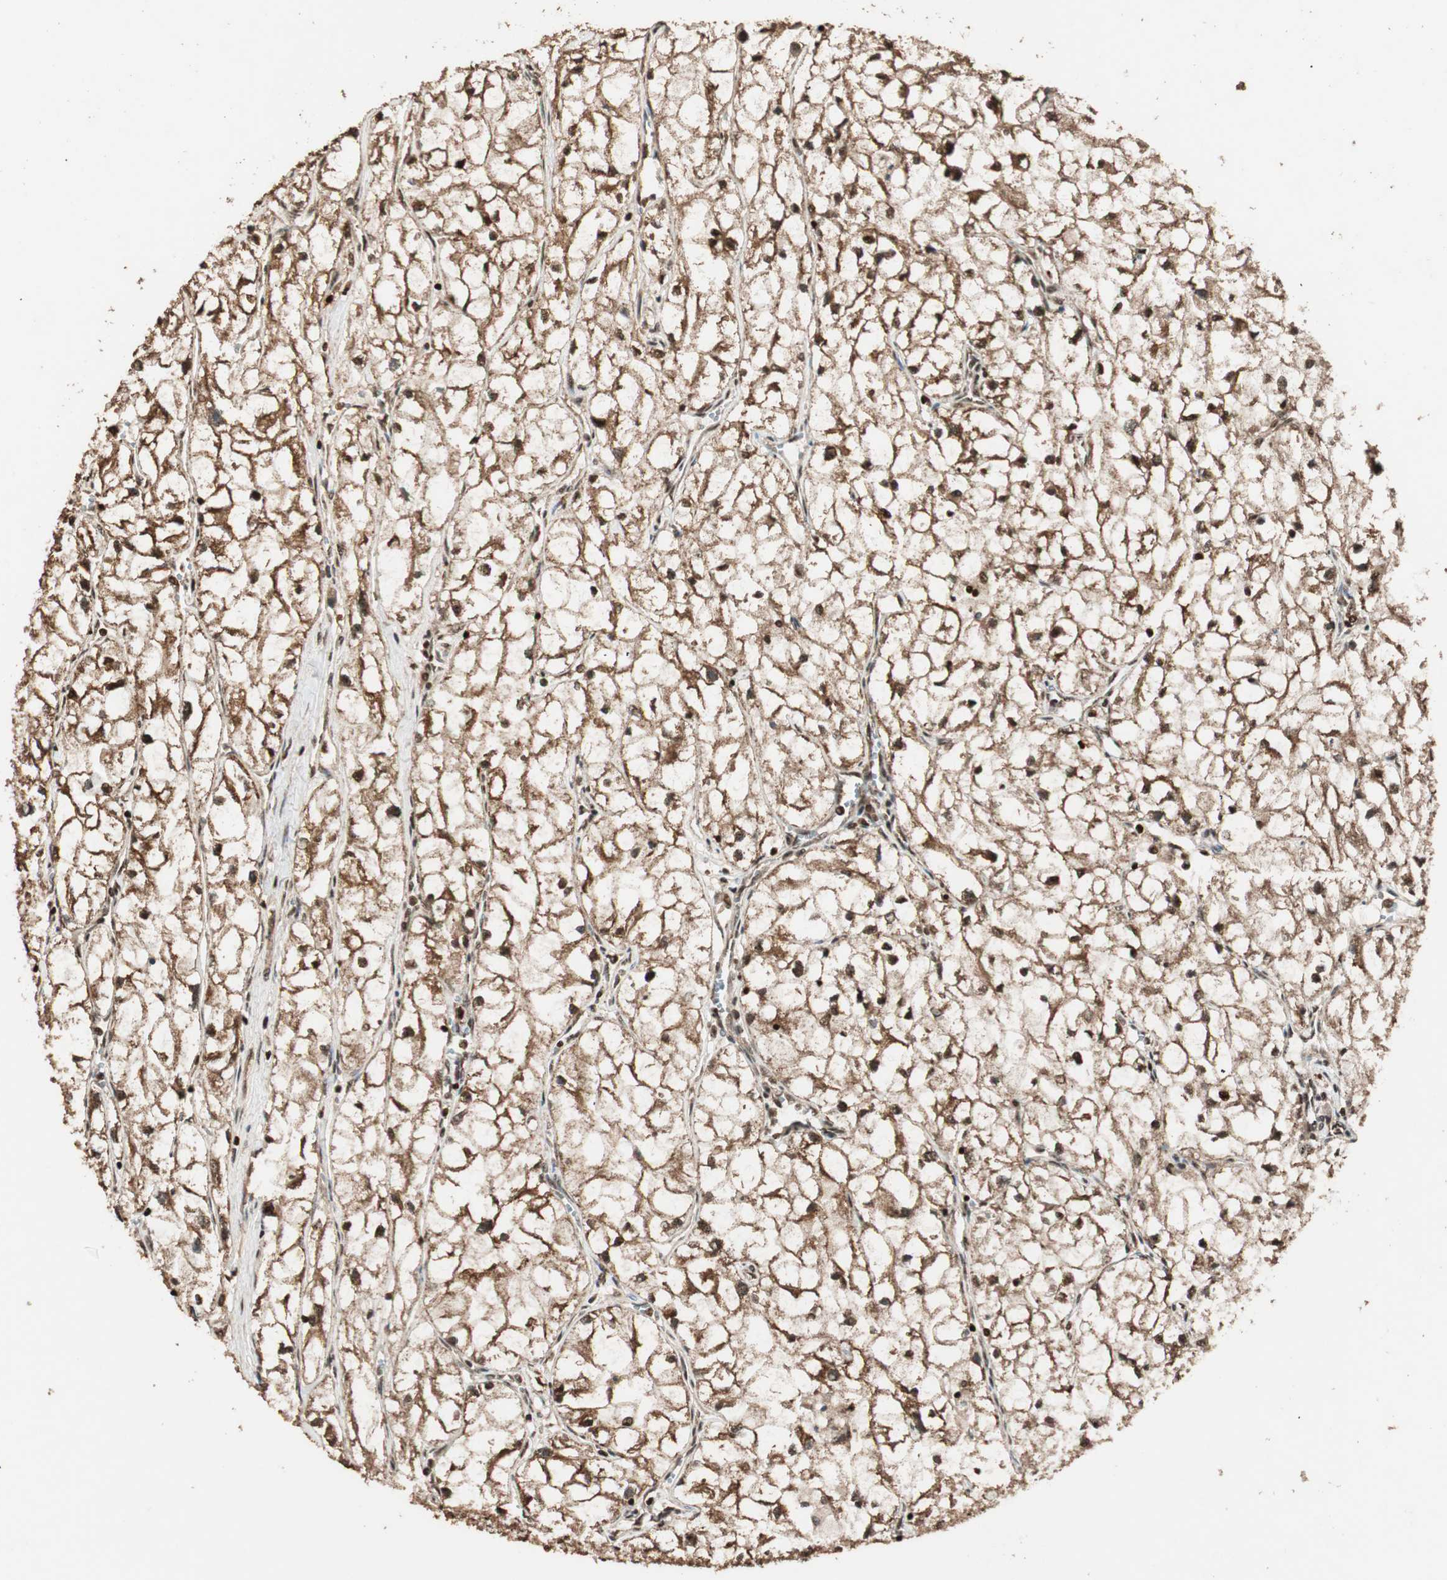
{"staining": {"intensity": "strong", "quantity": ">75%", "location": "cytoplasmic/membranous,nuclear"}, "tissue": "renal cancer", "cell_type": "Tumor cells", "image_type": "cancer", "snomed": [{"axis": "morphology", "description": "Adenocarcinoma, NOS"}, {"axis": "topography", "description": "Kidney"}], "caption": "The immunohistochemical stain highlights strong cytoplasmic/membranous and nuclear staining in tumor cells of adenocarcinoma (renal) tissue. (DAB (3,3'-diaminobenzidine) IHC with brightfield microscopy, high magnification).", "gene": "ALKBH5", "patient": {"sex": "female", "age": 70}}